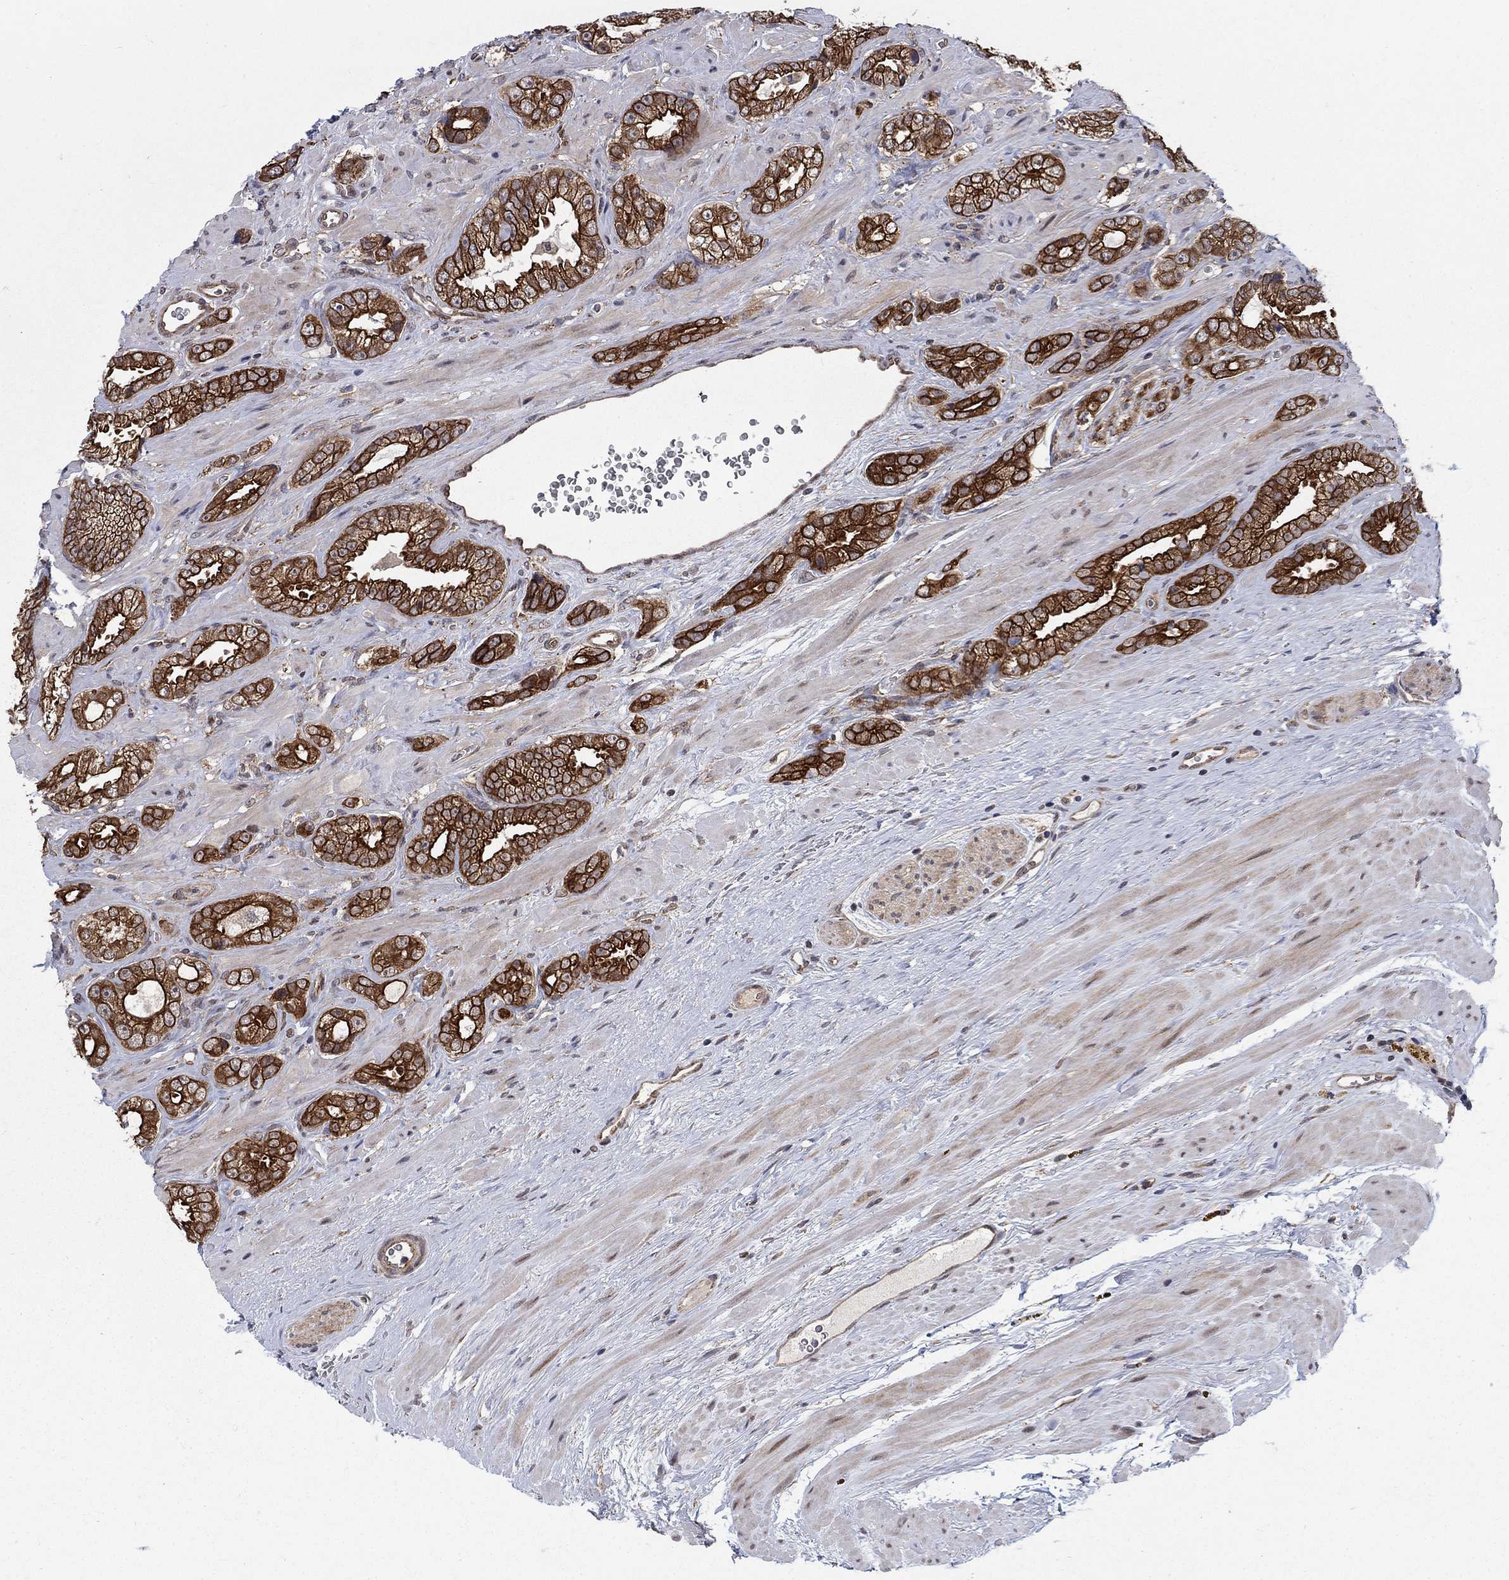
{"staining": {"intensity": "strong", "quantity": ">75%", "location": "cytoplasmic/membranous,nuclear"}, "tissue": "prostate cancer", "cell_type": "Tumor cells", "image_type": "cancer", "snomed": [{"axis": "morphology", "description": "Adenocarcinoma, NOS"}, {"axis": "topography", "description": "Prostate"}], "caption": "The photomicrograph shows immunohistochemical staining of adenocarcinoma (prostate). There is strong cytoplasmic/membranous and nuclear staining is appreciated in approximately >75% of tumor cells.", "gene": "SH3RF1", "patient": {"sex": "male", "age": 67}}